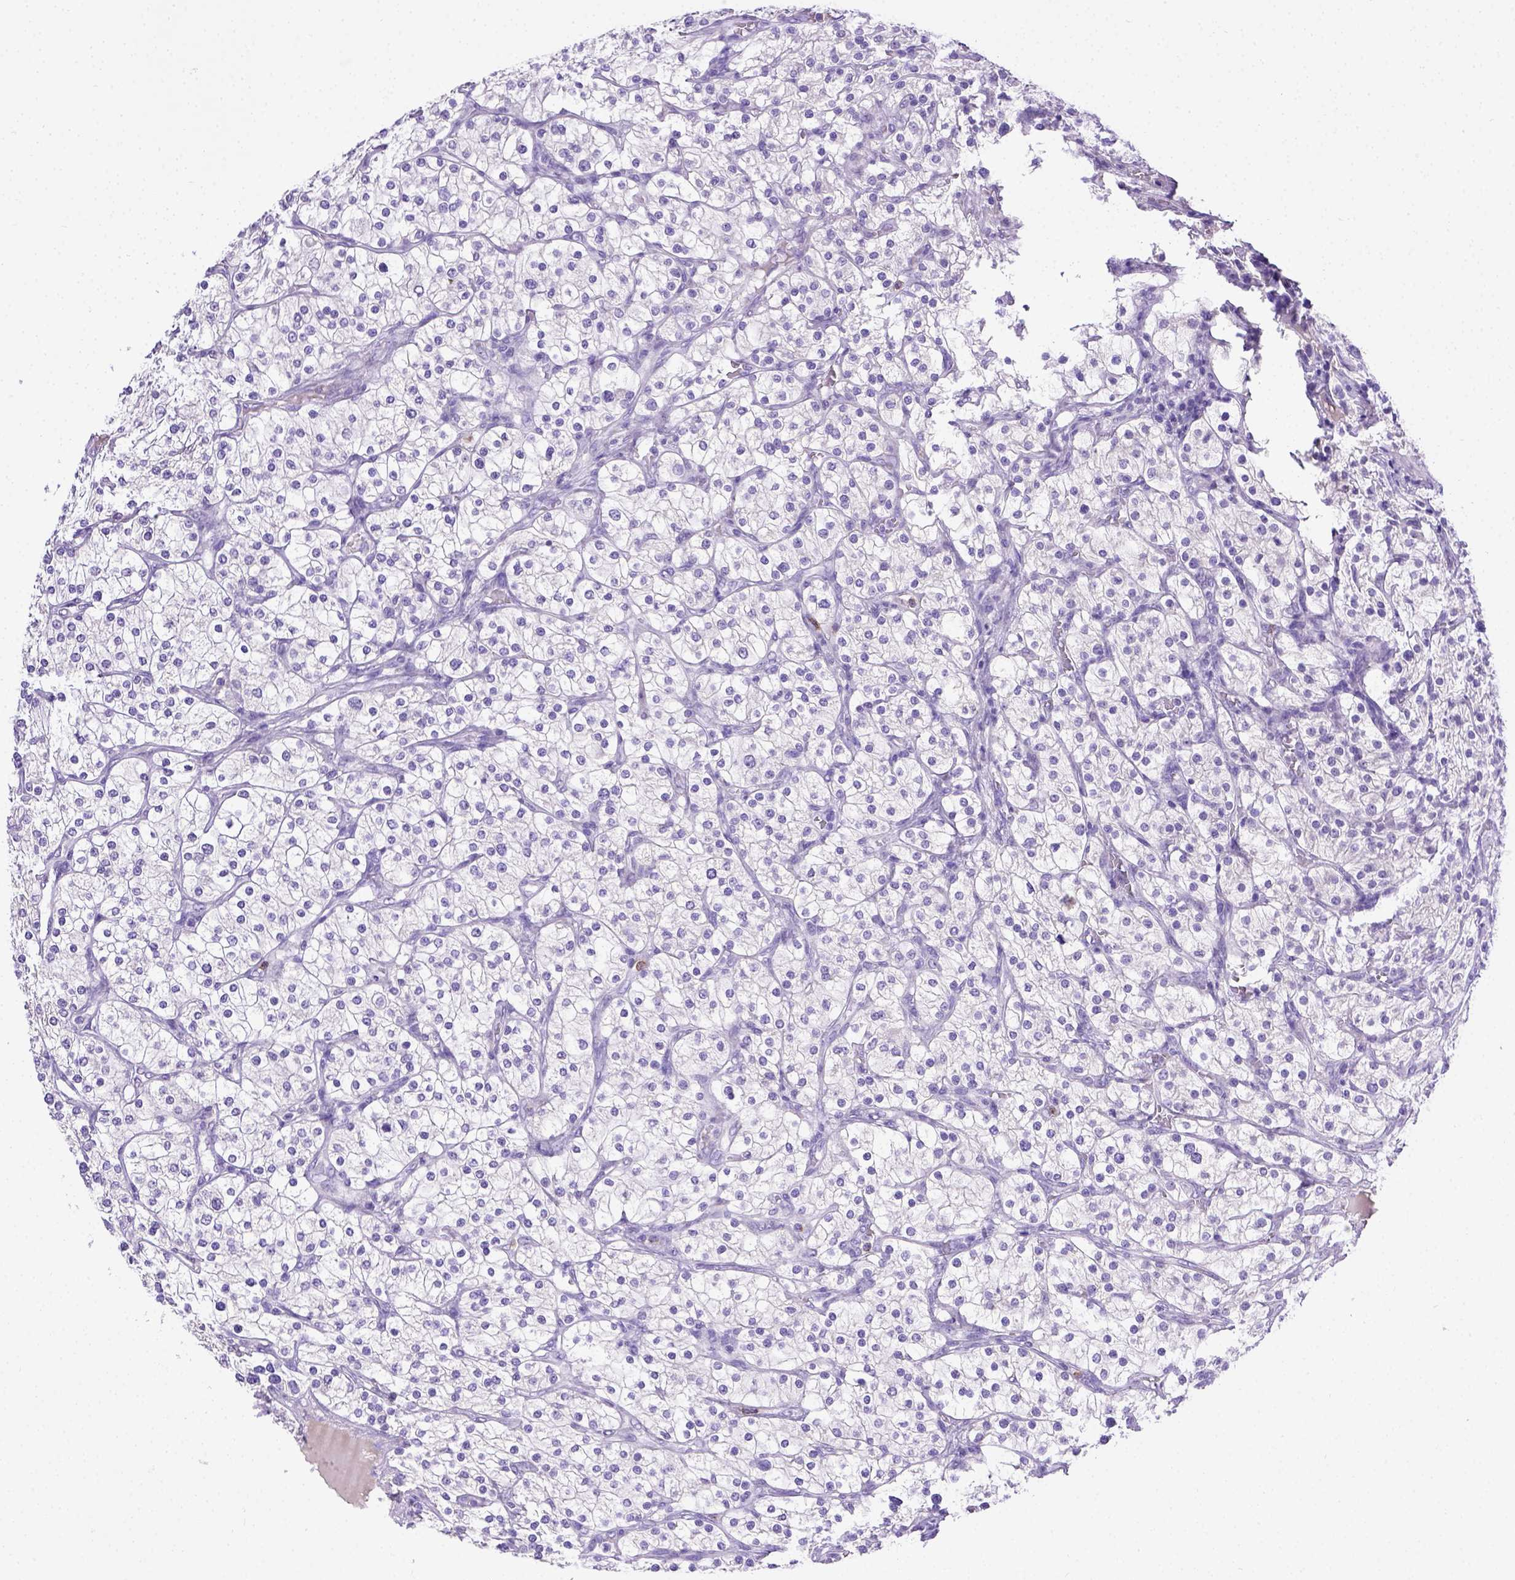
{"staining": {"intensity": "negative", "quantity": "none", "location": "none"}, "tissue": "renal cancer", "cell_type": "Tumor cells", "image_type": "cancer", "snomed": [{"axis": "morphology", "description": "Adenocarcinoma, NOS"}, {"axis": "topography", "description": "Kidney"}], "caption": "Tumor cells show no significant staining in renal cancer (adenocarcinoma). Brightfield microscopy of IHC stained with DAB (3,3'-diaminobenzidine) (brown) and hematoxylin (blue), captured at high magnification.", "gene": "B3GAT1", "patient": {"sex": "male", "age": 80}}